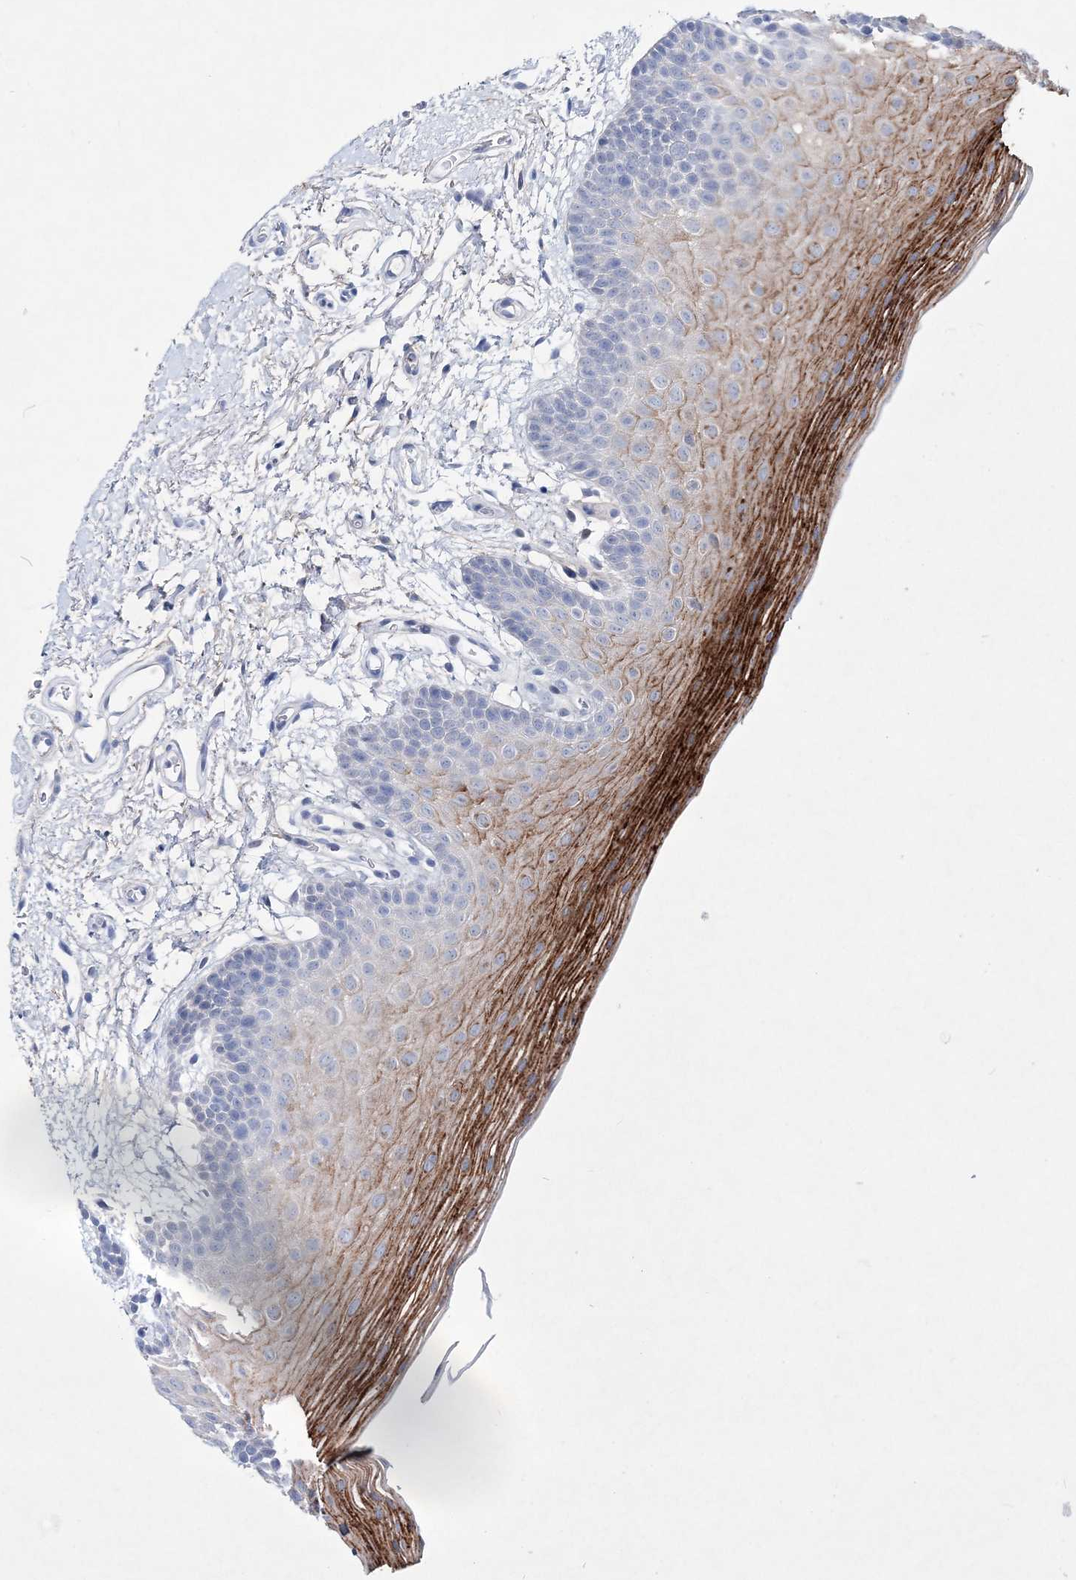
{"staining": {"intensity": "strong", "quantity": "<25%", "location": "cytoplasmic/membranous"}, "tissue": "oral mucosa", "cell_type": "Squamous epithelial cells", "image_type": "normal", "snomed": [{"axis": "morphology", "description": "Normal tissue, NOS"}, {"axis": "topography", "description": "Oral tissue"}], "caption": "IHC histopathology image of unremarkable oral mucosa stained for a protein (brown), which exhibits medium levels of strong cytoplasmic/membranous staining in approximately <25% of squamous epithelial cells.", "gene": "SPINK7", "patient": {"sex": "male", "age": 62}}